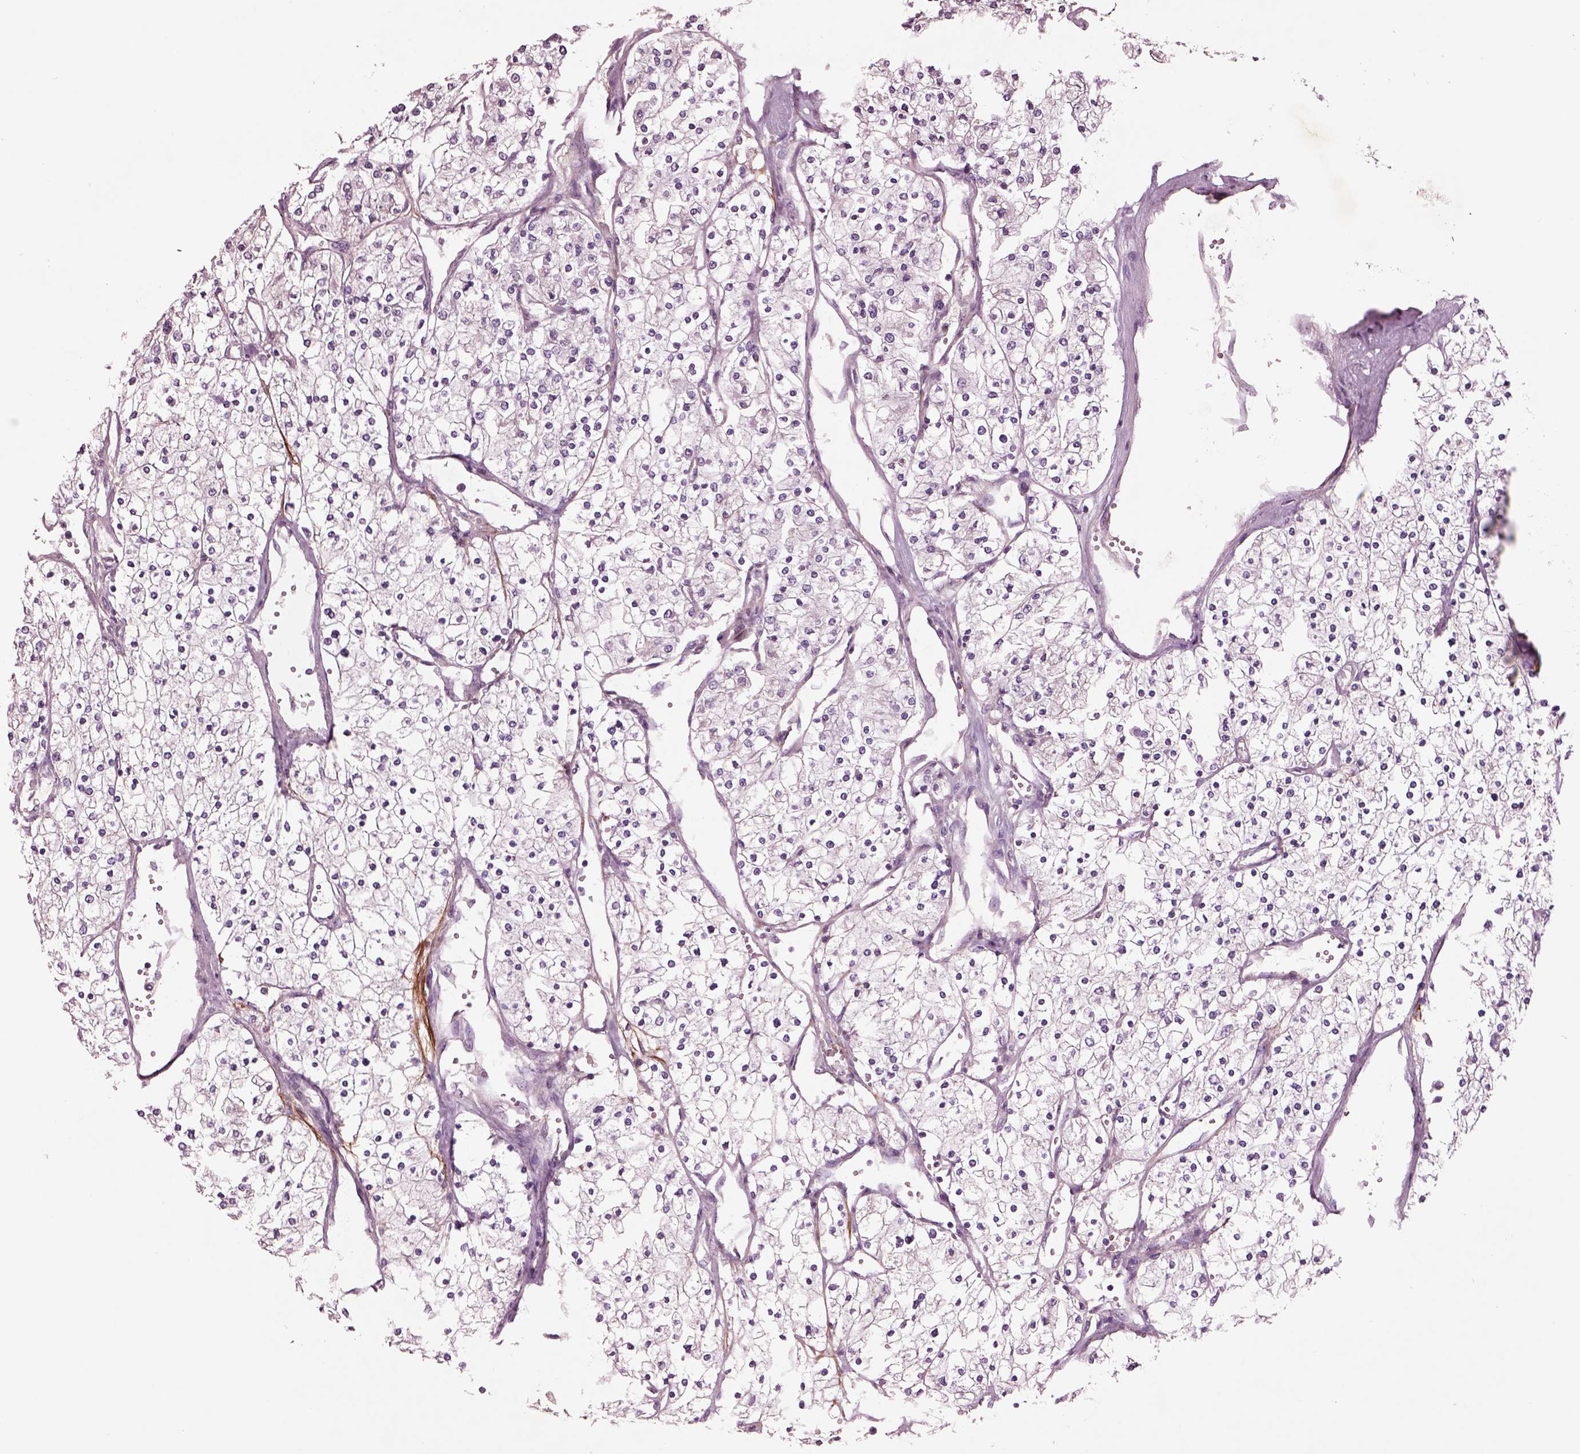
{"staining": {"intensity": "negative", "quantity": "none", "location": "none"}, "tissue": "renal cancer", "cell_type": "Tumor cells", "image_type": "cancer", "snomed": [{"axis": "morphology", "description": "Adenocarcinoma, NOS"}, {"axis": "topography", "description": "Kidney"}], "caption": "High magnification brightfield microscopy of adenocarcinoma (renal) stained with DAB (3,3'-diaminobenzidine) (brown) and counterstained with hematoxylin (blue): tumor cells show no significant staining. (DAB immunohistochemistry with hematoxylin counter stain).", "gene": "SEC23A", "patient": {"sex": "male", "age": 80}}